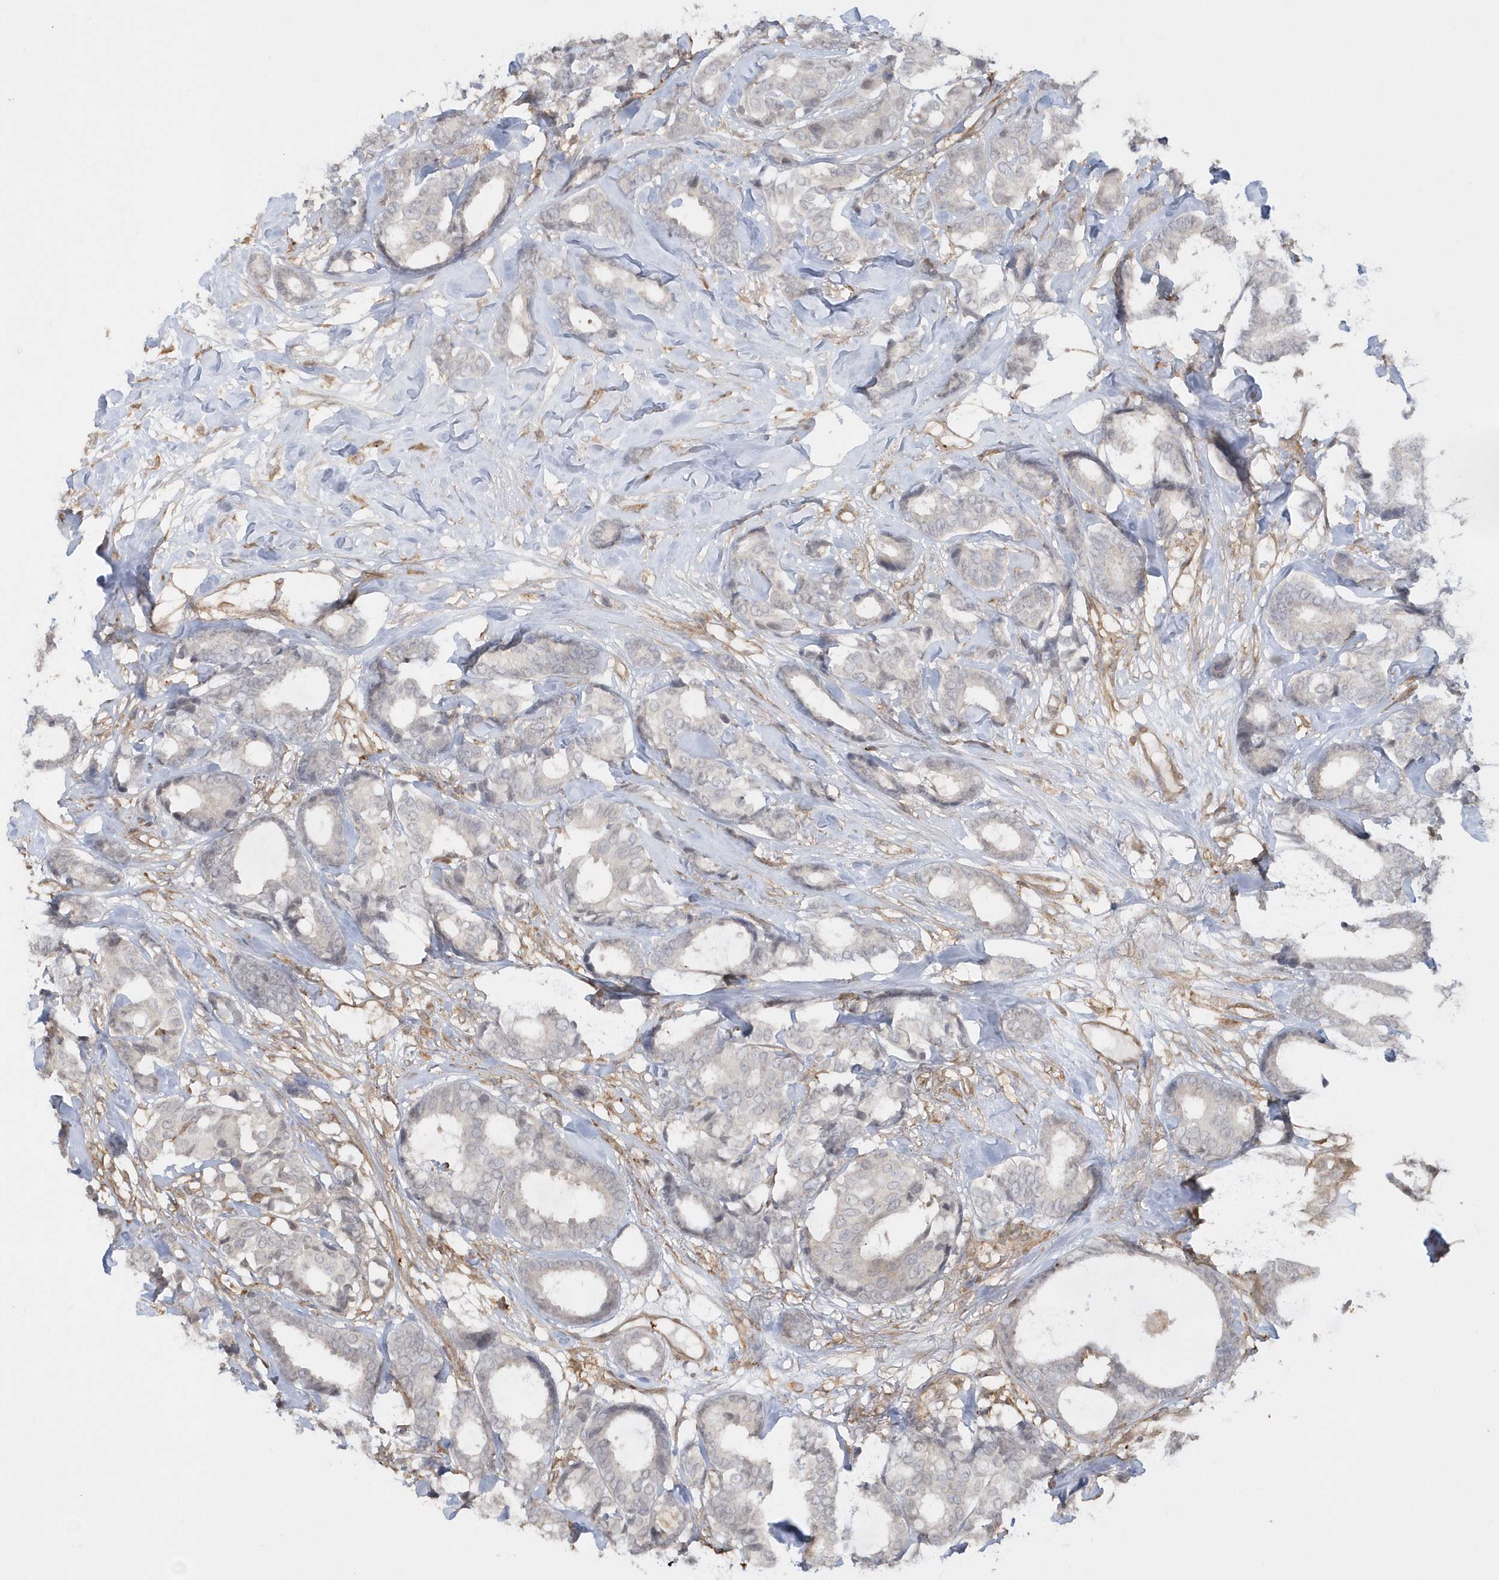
{"staining": {"intensity": "negative", "quantity": "none", "location": "none"}, "tissue": "breast cancer", "cell_type": "Tumor cells", "image_type": "cancer", "snomed": [{"axis": "morphology", "description": "Duct carcinoma"}, {"axis": "topography", "description": "Breast"}], "caption": "This photomicrograph is of invasive ductal carcinoma (breast) stained with immunohistochemistry (IHC) to label a protein in brown with the nuclei are counter-stained blue. There is no positivity in tumor cells. (DAB IHC with hematoxylin counter stain).", "gene": "BSN", "patient": {"sex": "female", "age": 87}}